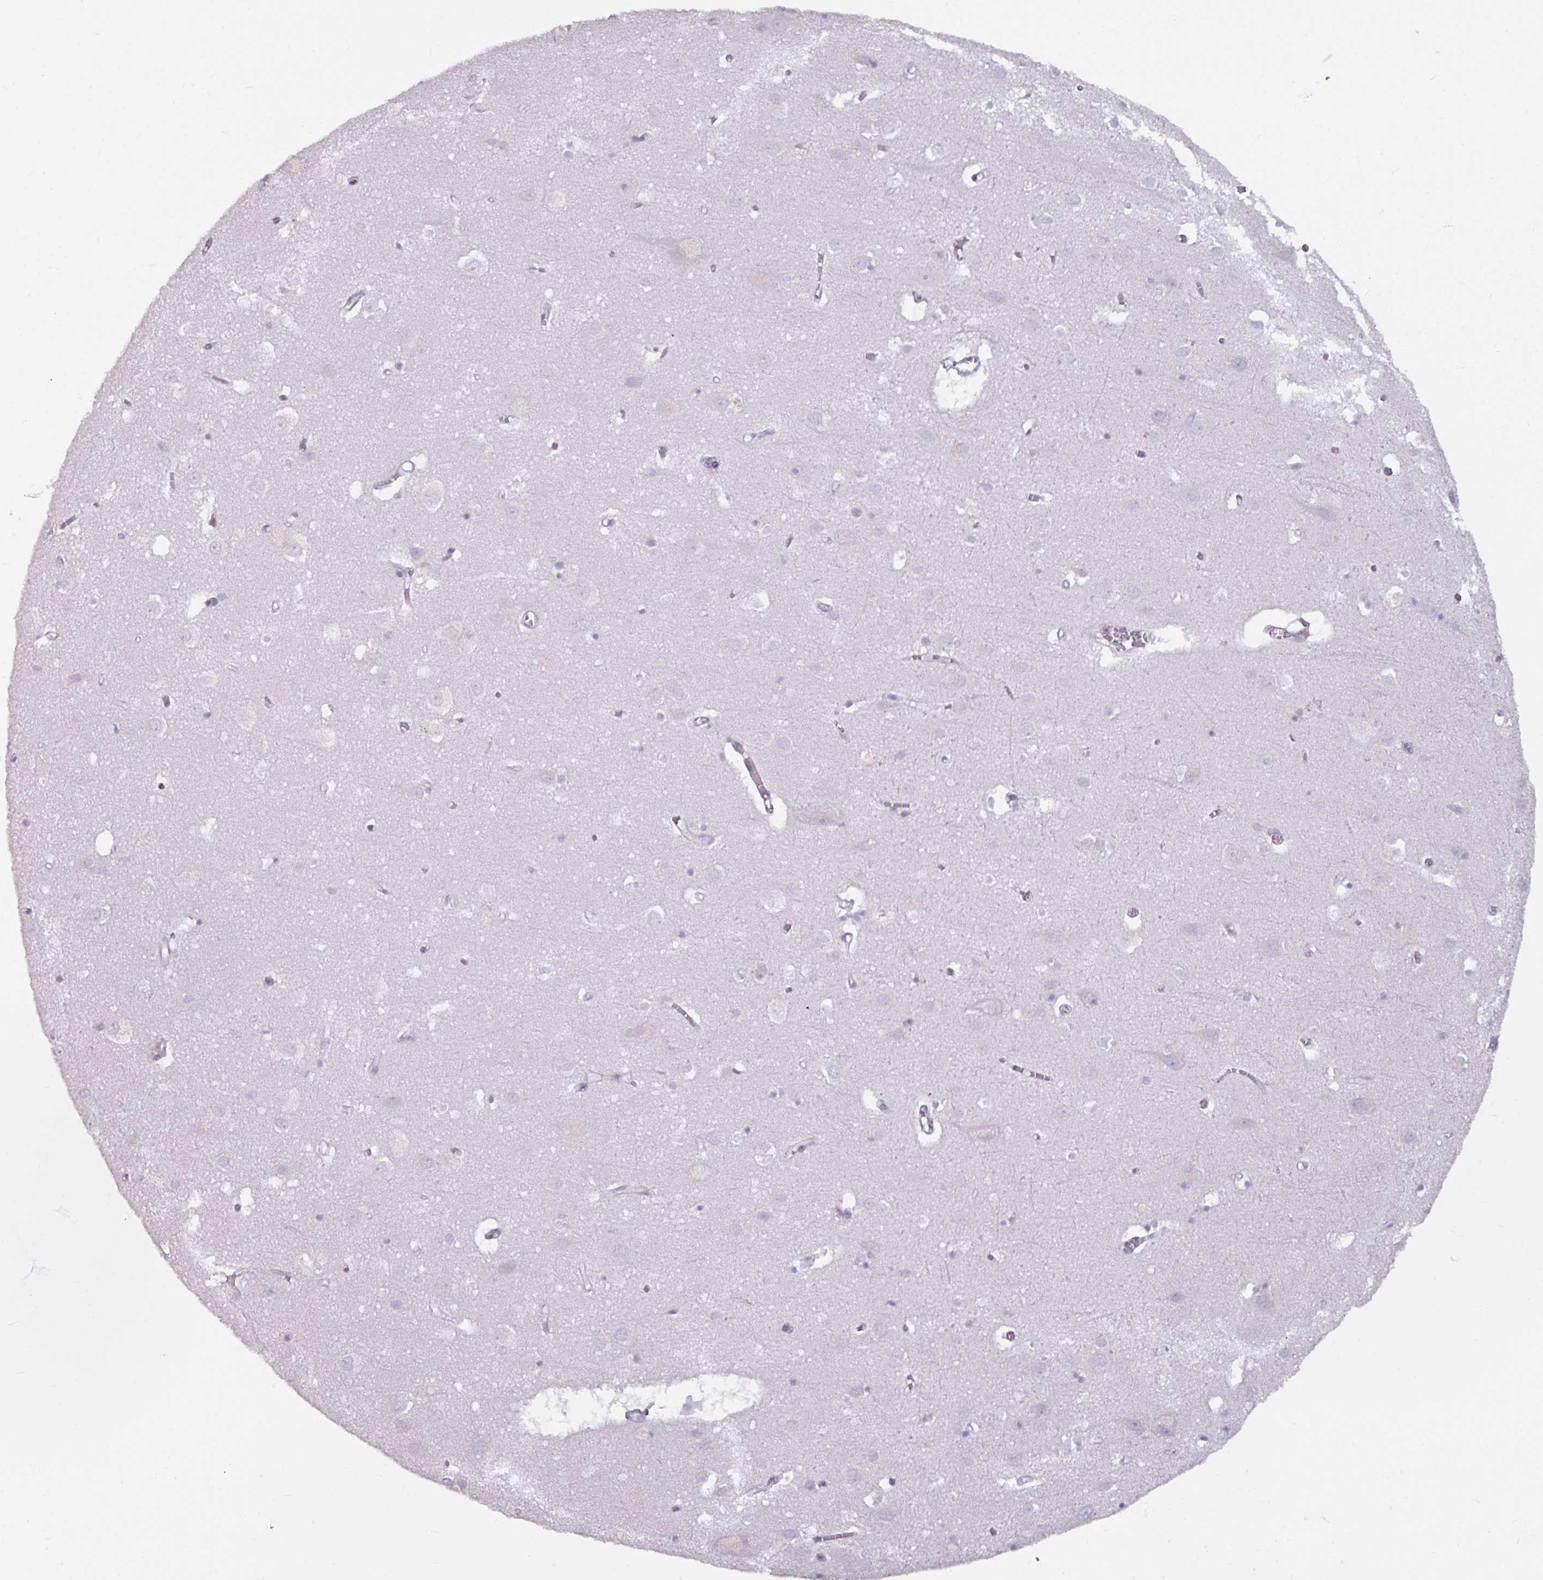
{"staining": {"intensity": "negative", "quantity": "none", "location": "none"}, "tissue": "cerebral cortex", "cell_type": "Endothelial cells", "image_type": "normal", "snomed": [{"axis": "morphology", "description": "Normal tissue, NOS"}, {"axis": "topography", "description": "Cerebral cortex"}], "caption": "Immunohistochemical staining of unremarkable cerebral cortex shows no significant positivity in endothelial cells.", "gene": "ATAD2", "patient": {"sex": "male", "age": 70}}